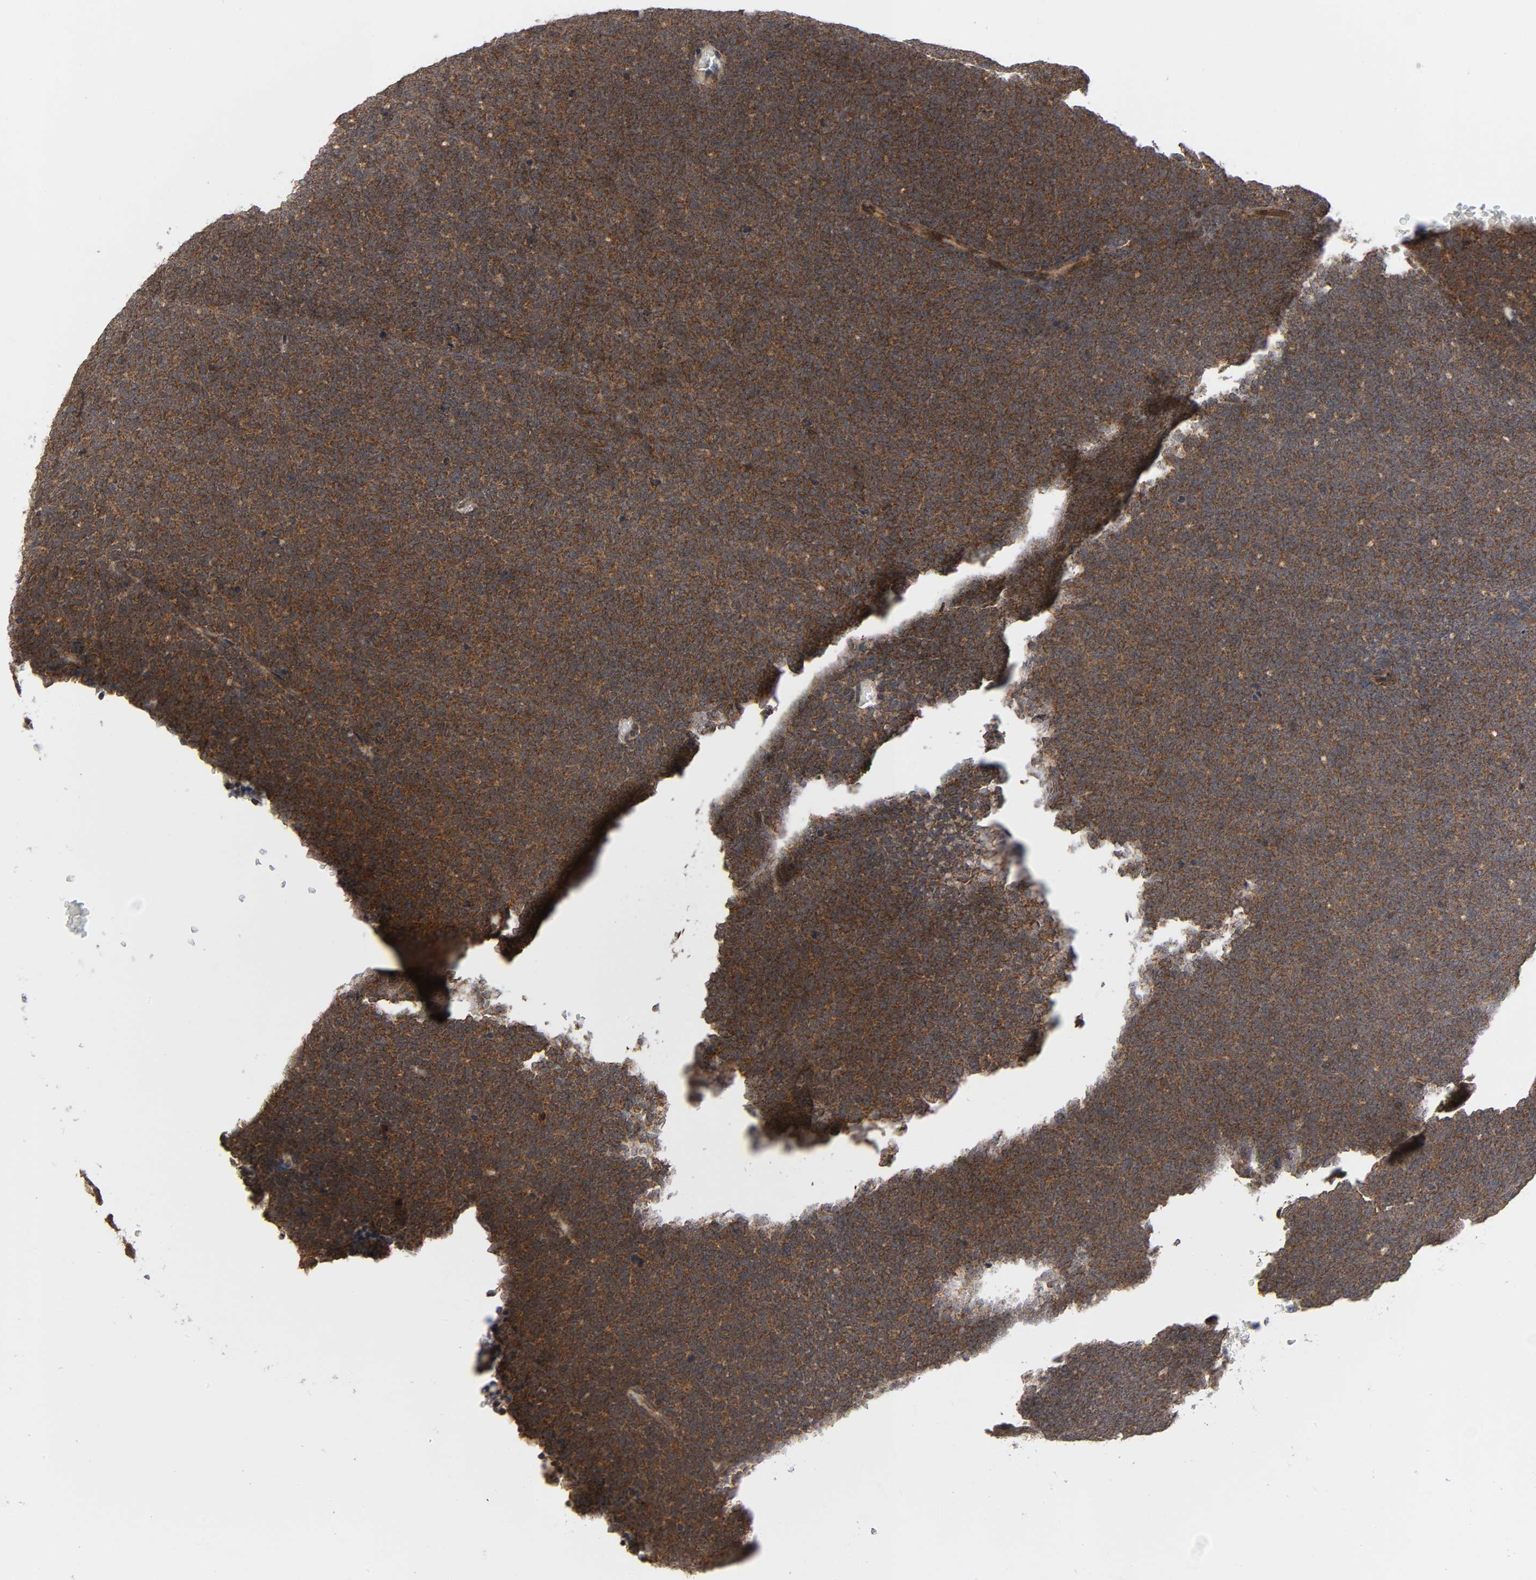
{"staining": {"intensity": "strong", "quantity": ">75%", "location": "cytoplasmic/membranous"}, "tissue": "renal cancer", "cell_type": "Tumor cells", "image_type": "cancer", "snomed": [{"axis": "morphology", "description": "Neoplasm, malignant, NOS"}, {"axis": "topography", "description": "Kidney"}], "caption": "Brown immunohistochemical staining in renal cancer demonstrates strong cytoplasmic/membranous staining in about >75% of tumor cells.", "gene": "SLC30A9", "patient": {"sex": "male", "age": 28}}